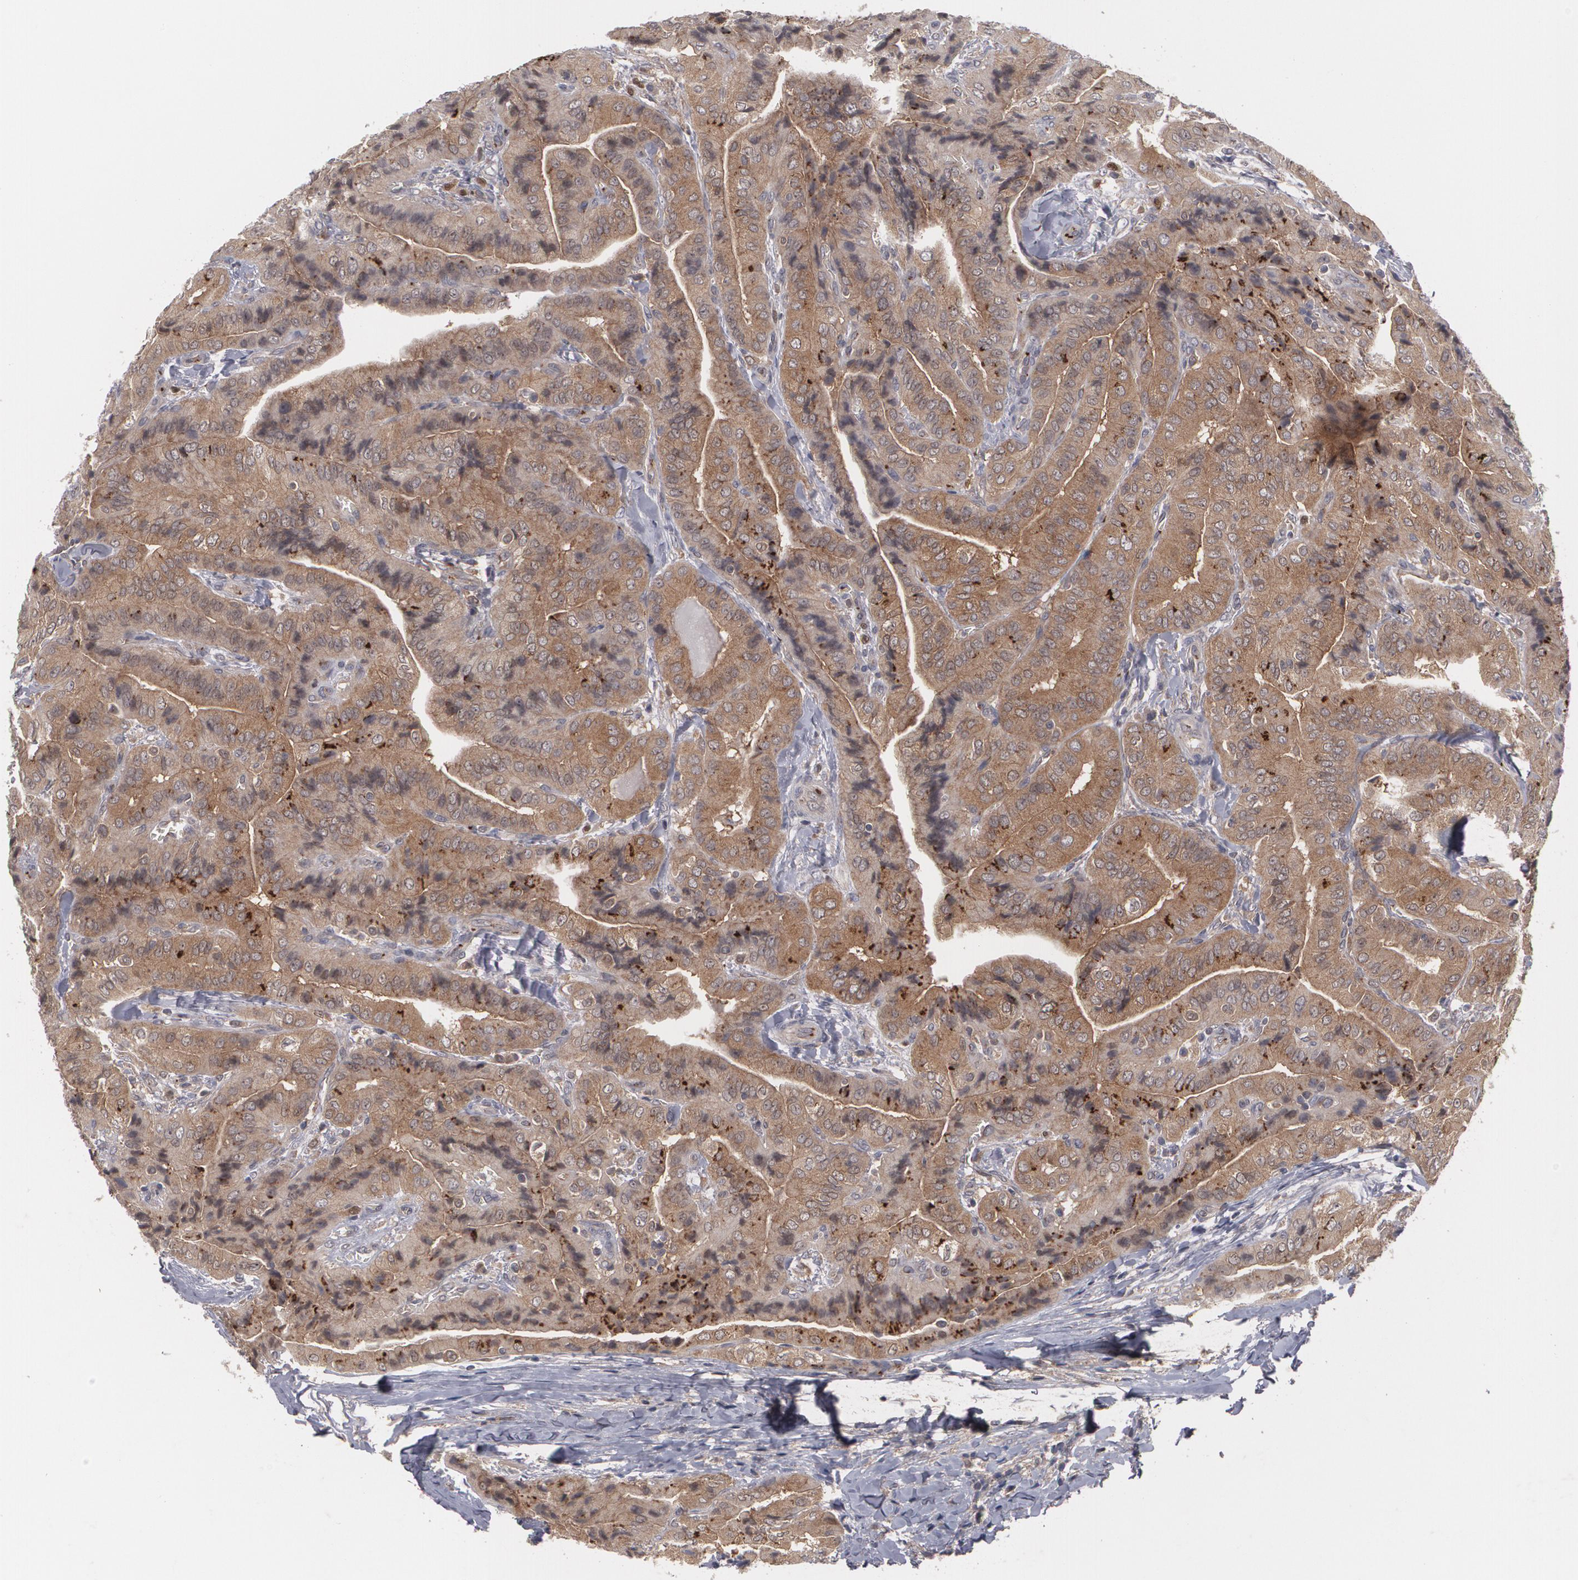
{"staining": {"intensity": "strong", "quantity": "<25%", "location": "cytoplasmic/membranous"}, "tissue": "thyroid cancer", "cell_type": "Tumor cells", "image_type": "cancer", "snomed": [{"axis": "morphology", "description": "Papillary adenocarcinoma, NOS"}, {"axis": "topography", "description": "Thyroid gland"}], "caption": "Immunohistochemistry image of thyroid papillary adenocarcinoma stained for a protein (brown), which shows medium levels of strong cytoplasmic/membranous staining in approximately <25% of tumor cells.", "gene": "HTT", "patient": {"sex": "female", "age": 71}}